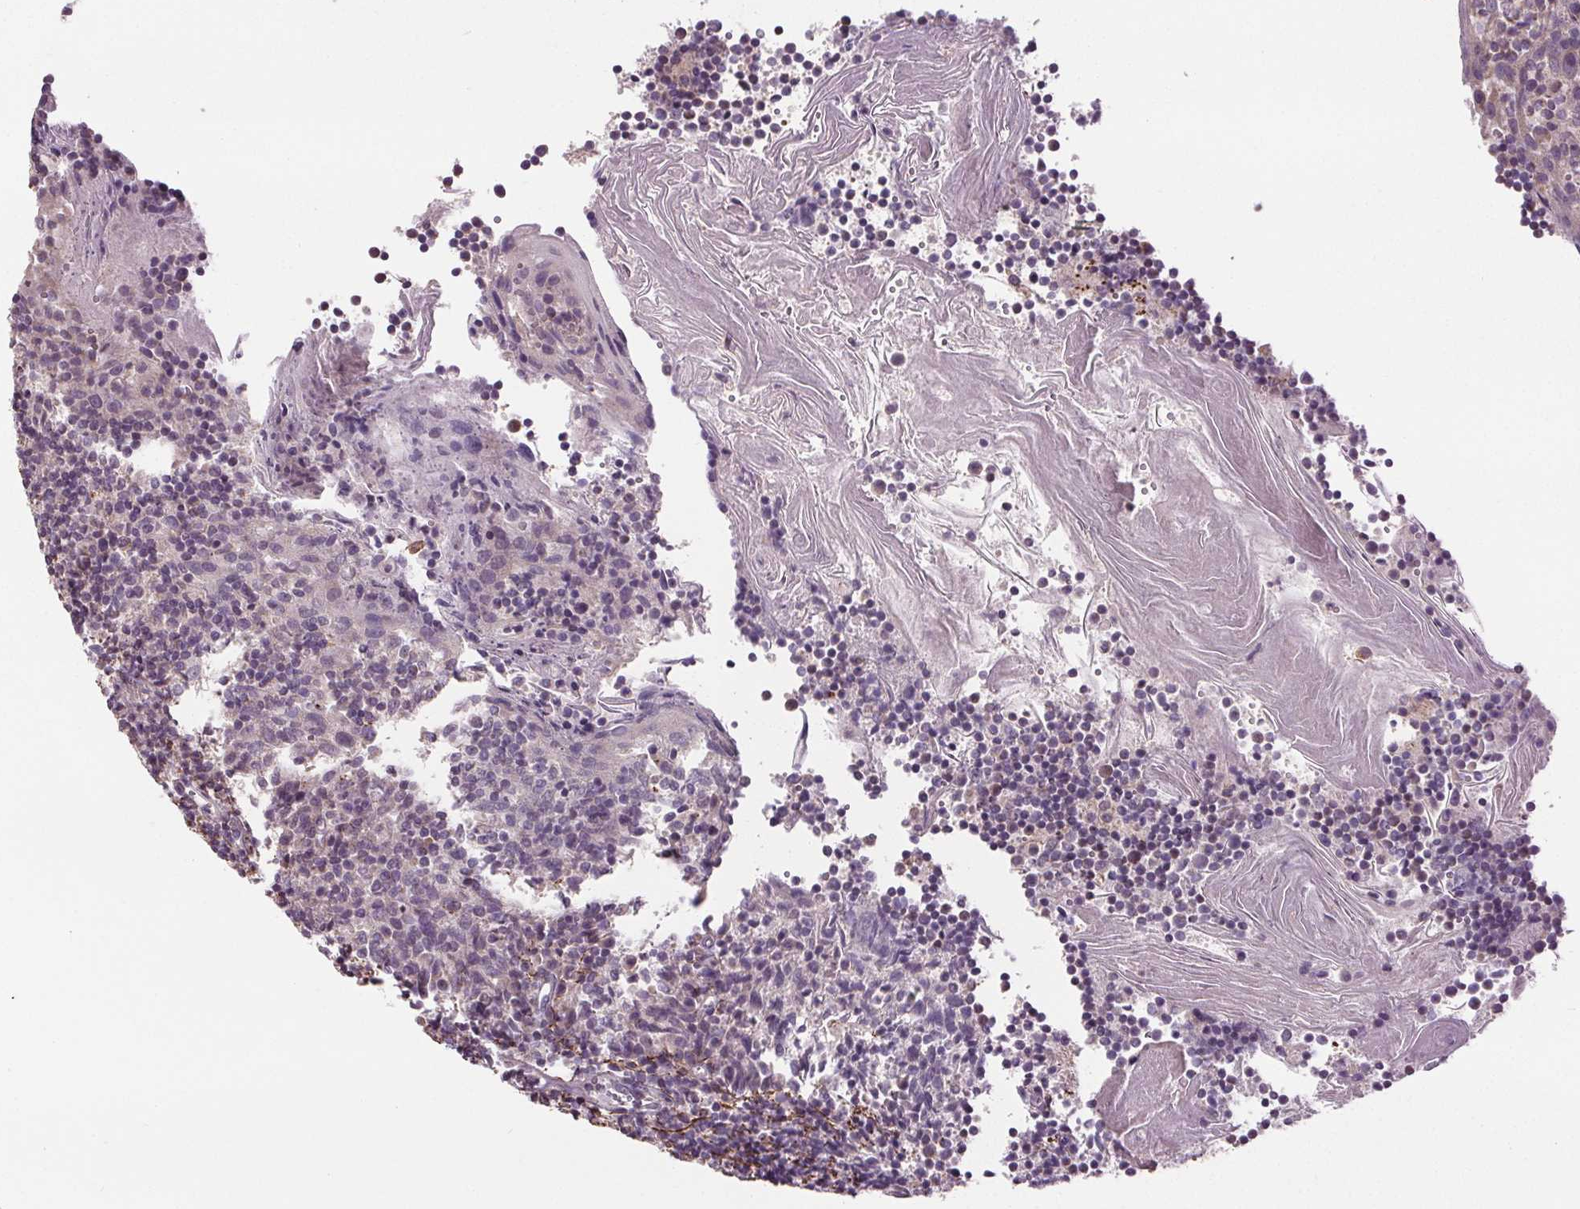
{"staining": {"intensity": "weak", "quantity": "25%-75%", "location": "nuclear"}, "tissue": "tonsil", "cell_type": "Germinal center cells", "image_type": "normal", "snomed": [{"axis": "morphology", "description": "Normal tissue, NOS"}, {"axis": "topography", "description": "Tonsil"}], "caption": "Immunohistochemical staining of normal human tonsil shows 25%-75% levels of weak nuclear protein expression in about 25%-75% of germinal center cells. (DAB = brown stain, brightfield microscopy at high magnification).", "gene": "KIAA0232", "patient": {"sex": "female", "age": 10}}